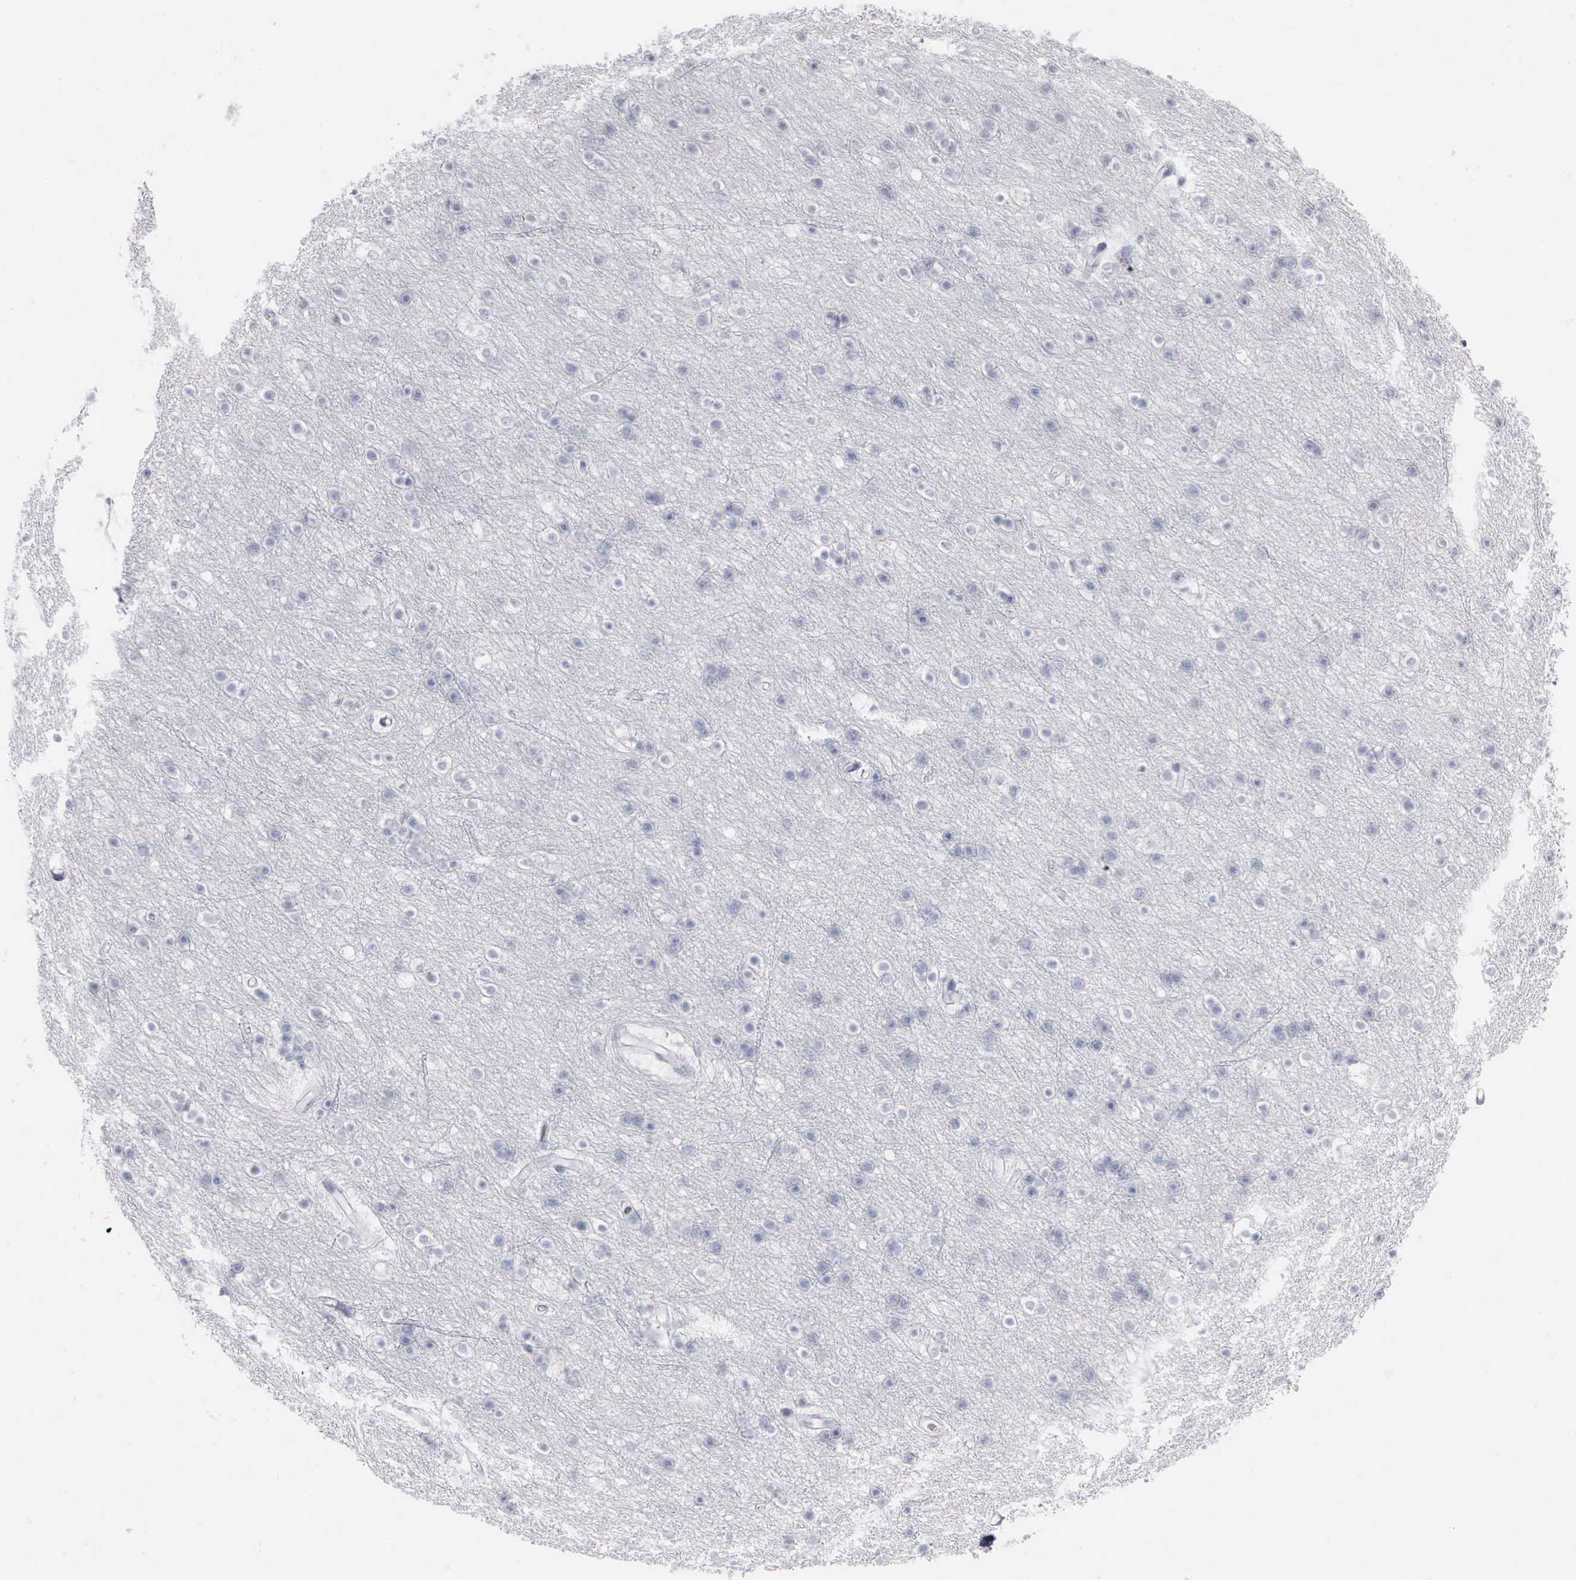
{"staining": {"intensity": "negative", "quantity": "none", "location": "none"}, "tissue": "cerebral cortex", "cell_type": "Endothelial cells", "image_type": "normal", "snomed": [{"axis": "morphology", "description": "Normal tissue, NOS"}, {"axis": "topography", "description": "Cerebral cortex"}], "caption": "Immunohistochemistry (IHC) histopathology image of benign cerebral cortex stained for a protein (brown), which exhibits no staining in endothelial cells.", "gene": "NKX2", "patient": {"sex": "female", "age": 54}}